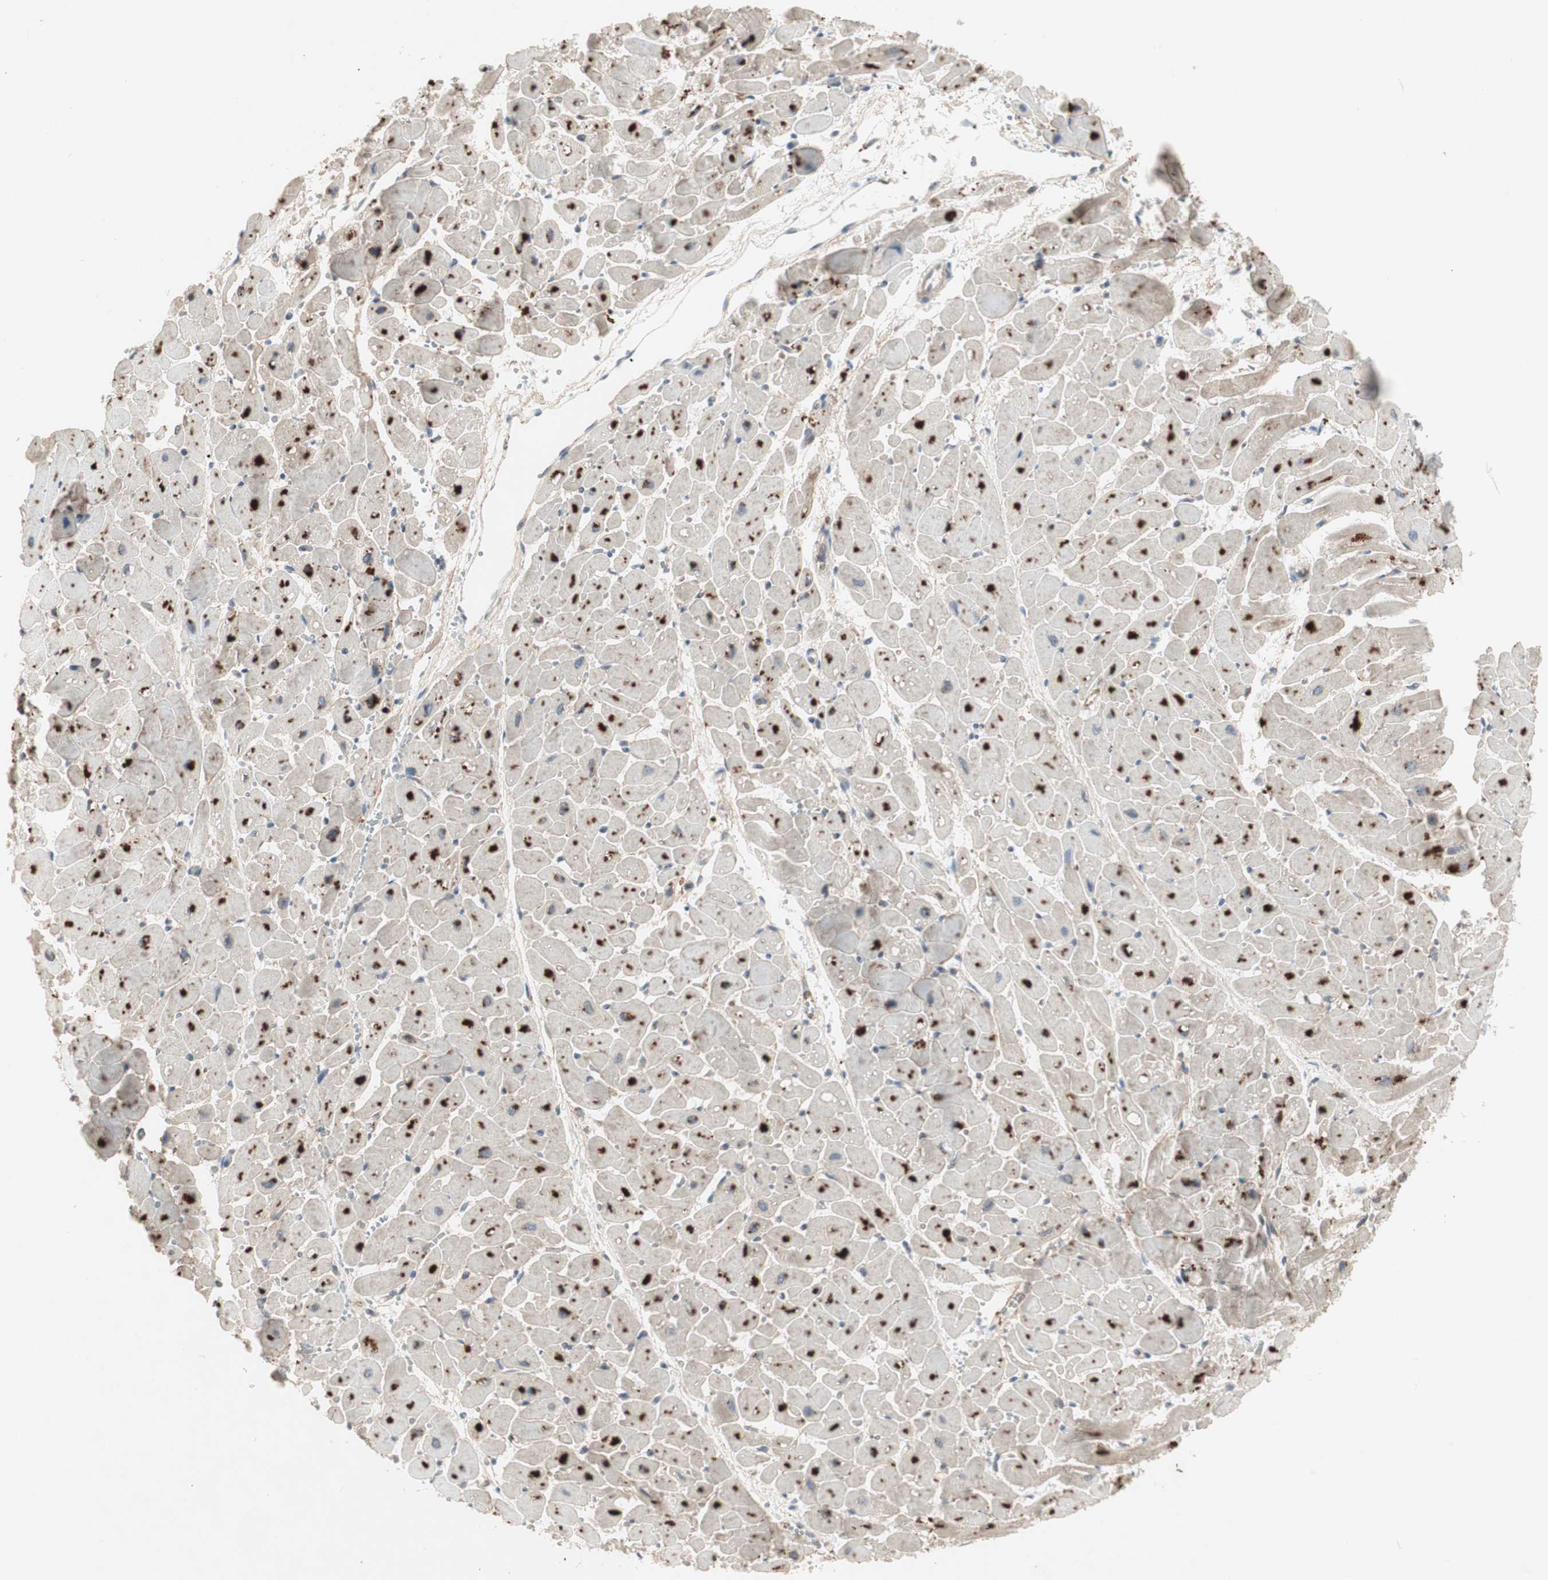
{"staining": {"intensity": "moderate", "quantity": "25%-75%", "location": "cytoplasmic/membranous"}, "tissue": "heart muscle", "cell_type": "Cardiomyocytes", "image_type": "normal", "snomed": [{"axis": "morphology", "description": "Normal tissue, NOS"}, {"axis": "topography", "description": "Heart"}], "caption": "The immunohistochemical stain labels moderate cytoplasmic/membranous expression in cardiomyocytes of unremarkable heart muscle.", "gene": "FGFR4", "patient": {"sex": "female", "age": 19}}